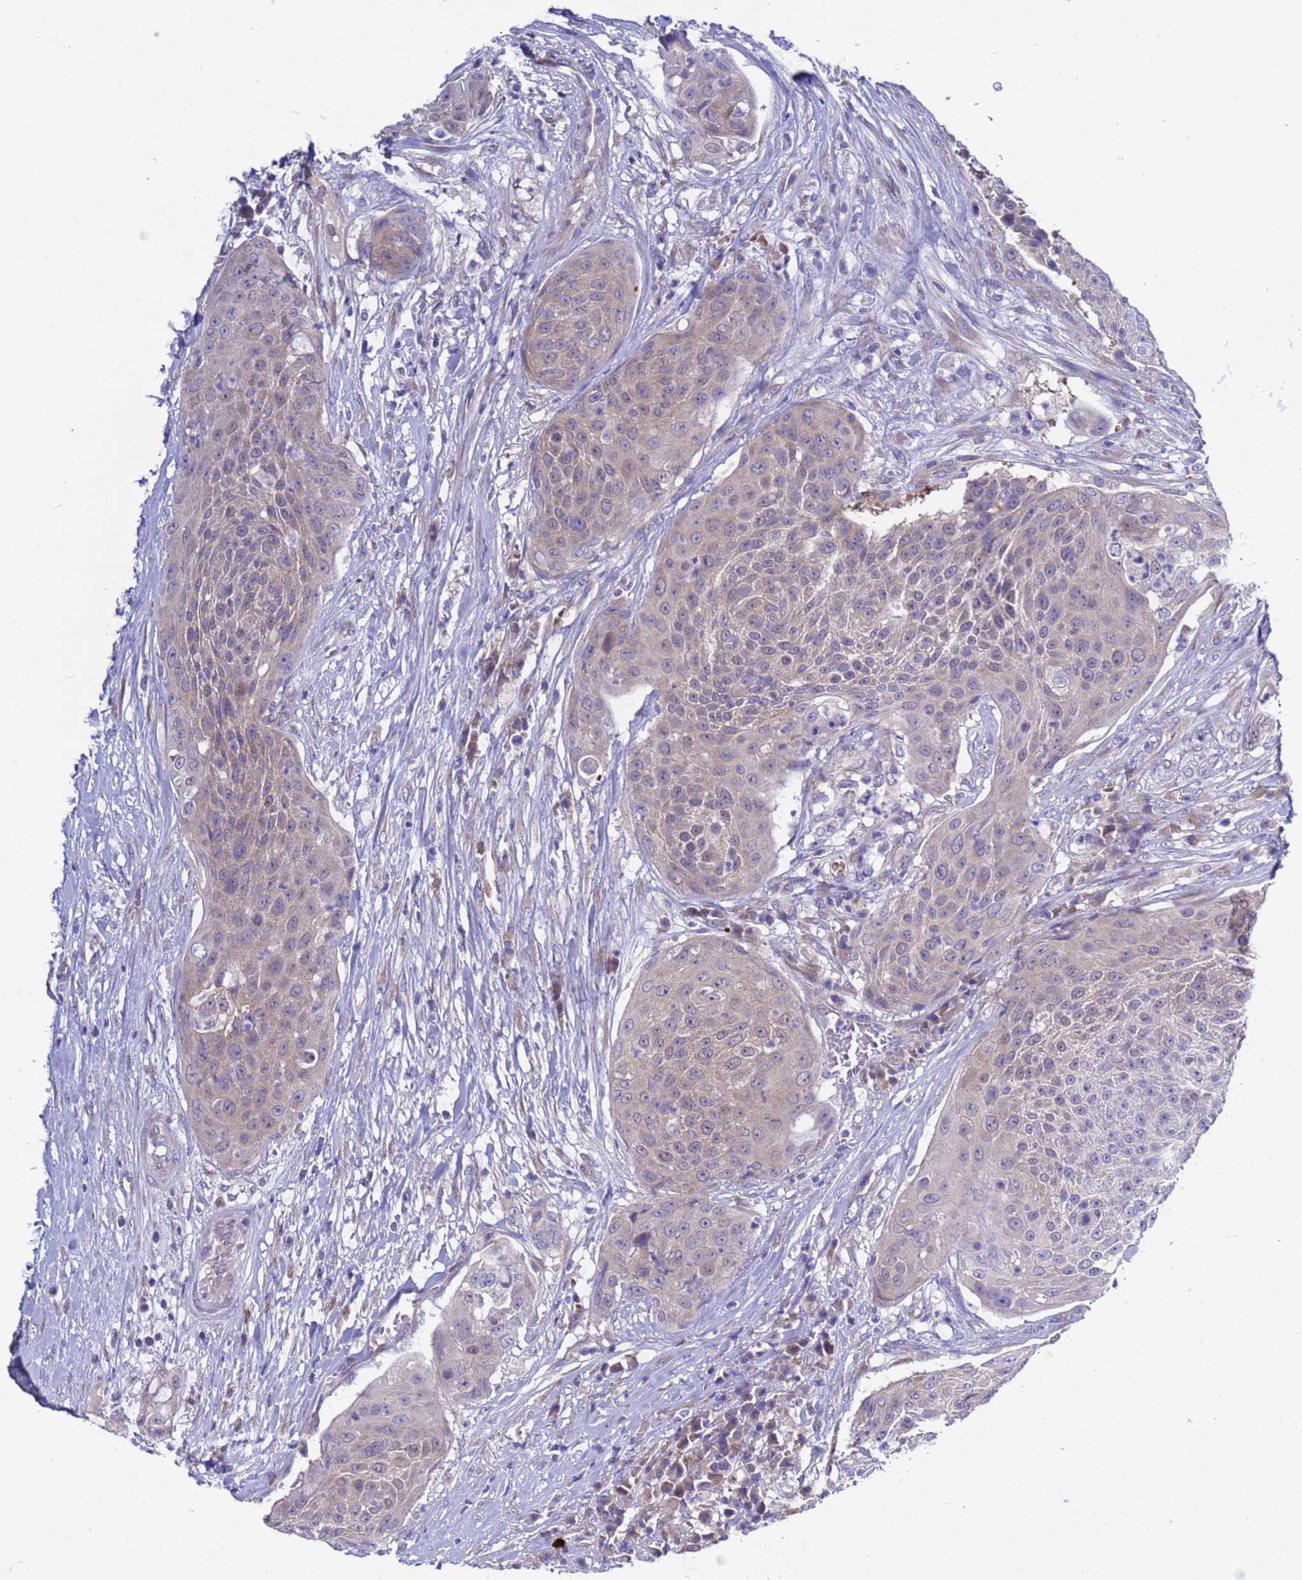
{"staining": {"intensity": "weak", "quantity": "25%-75%", "location": "cytoplasmic/membranous"}, "tissue": "urothelial cancer", "cell_type": "Tumor cells", "image_type": "cancer", "snomed": [{"axis": "morphology", "description": "Urothelial carcinoma, High grade"}, {"axis": "topography", "description": "Urinary bladder"}], "caption": "Immunohistochemical staining of human high-grade urothelial carcinoma shows weak cytoplasmic/membranous protein staining in approximately 25%-75% of tumor cells. (IHC, brightfield microscopy, high magnification).", "gene": "RC3H2", "patient": {"sex": "female", "age": 63}}